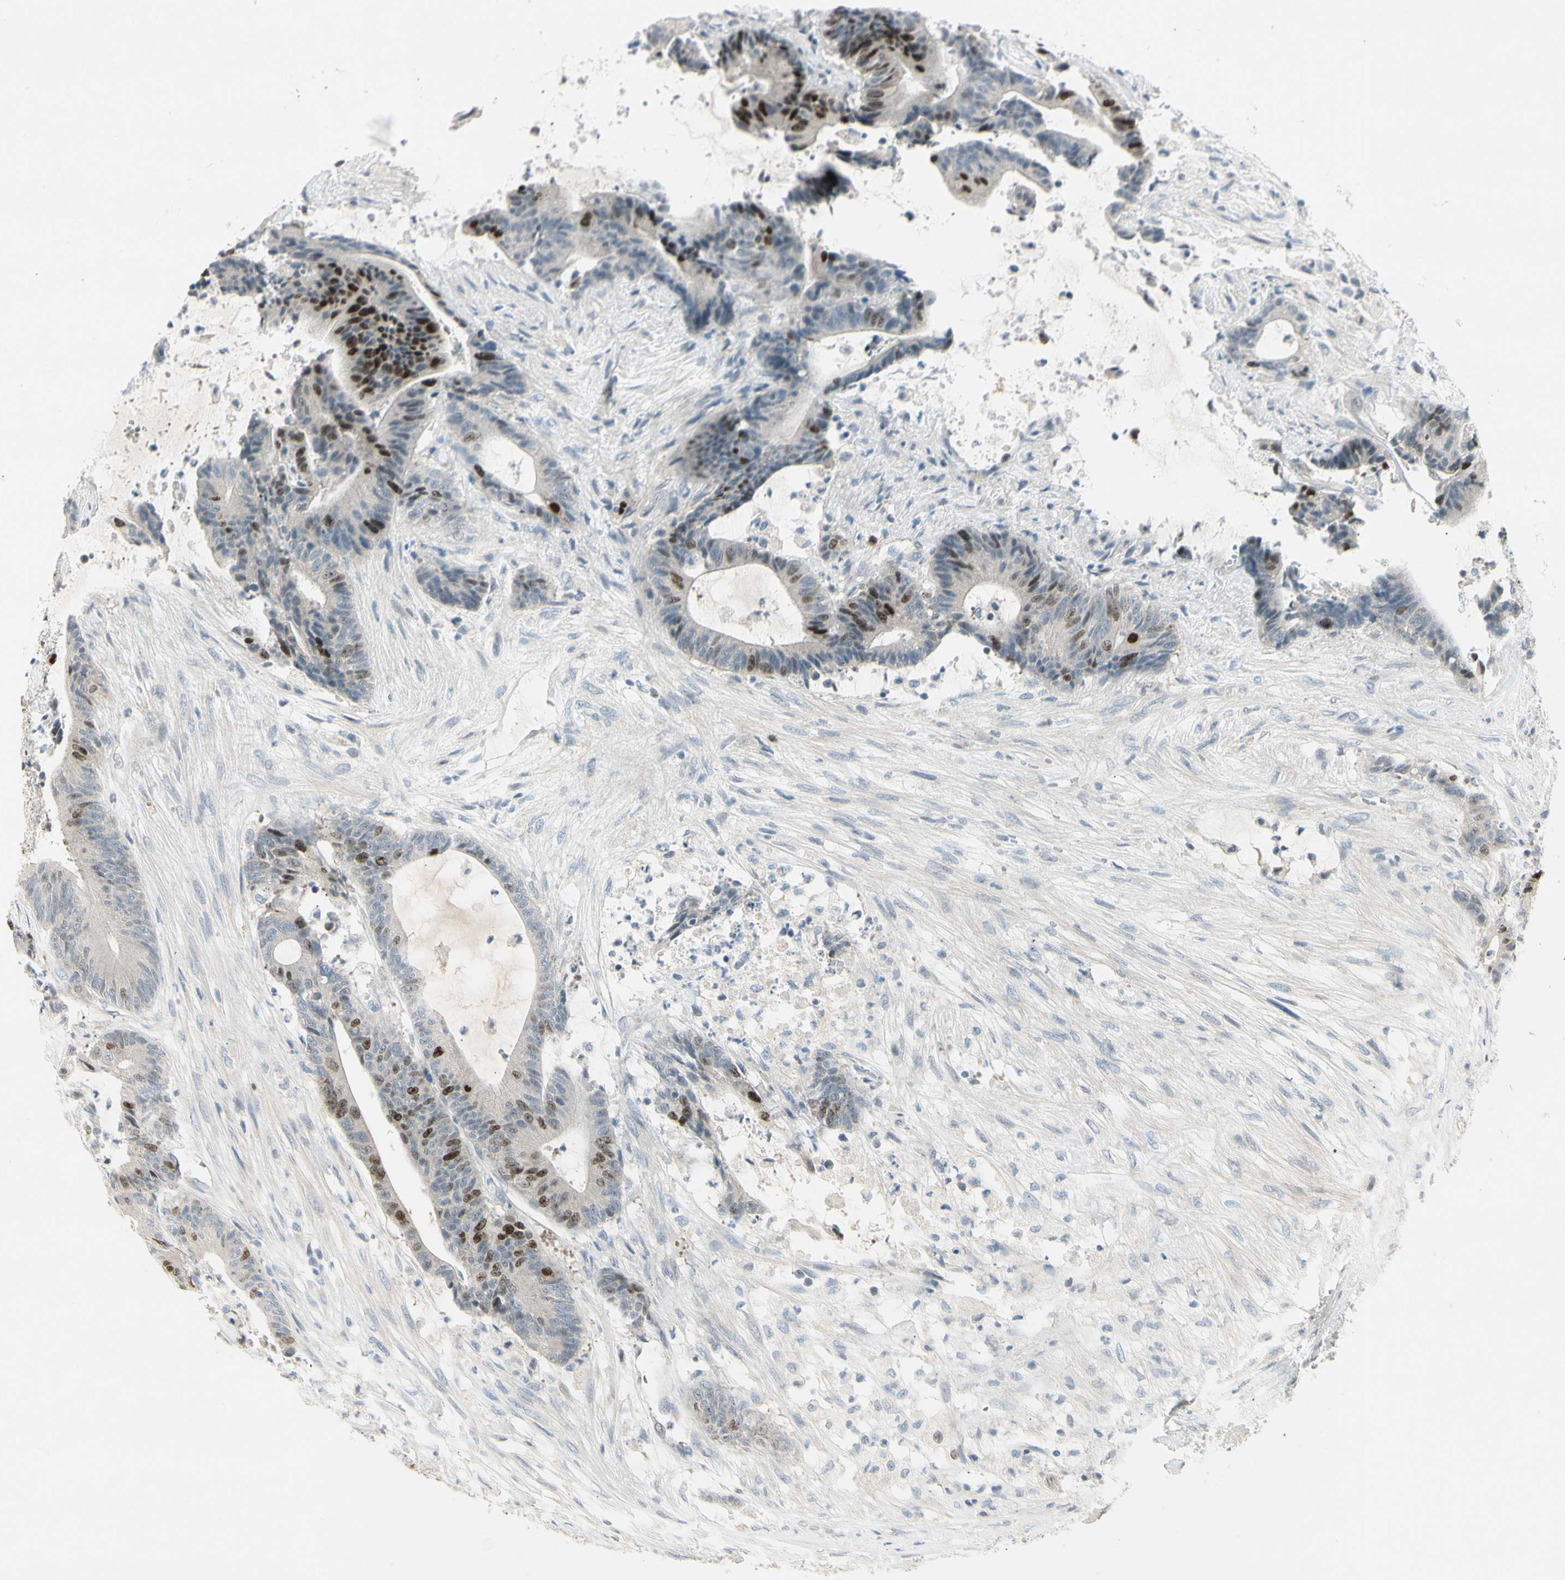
{"staining": {"intensity": "strong", "quantity": "<25%", "location": "nuclear"}, "tissue": "colorectal cancer", "cell_type": "Tumor cells", "image_type": "cancer", "snomed": [{"axis": "morphology", "description": "Adenocarcinoma, NOS"}, {"axis": "topography", "description": "Colon"}], "caption": "Immunohistochemical staining of colorectal cancer (adenocarcinoma) reveals medium levels of strong nuclear protein expression in about <25% of tumor cells.", "gene": "PITX1", "patient": {"sex": "female", "age": 84}}